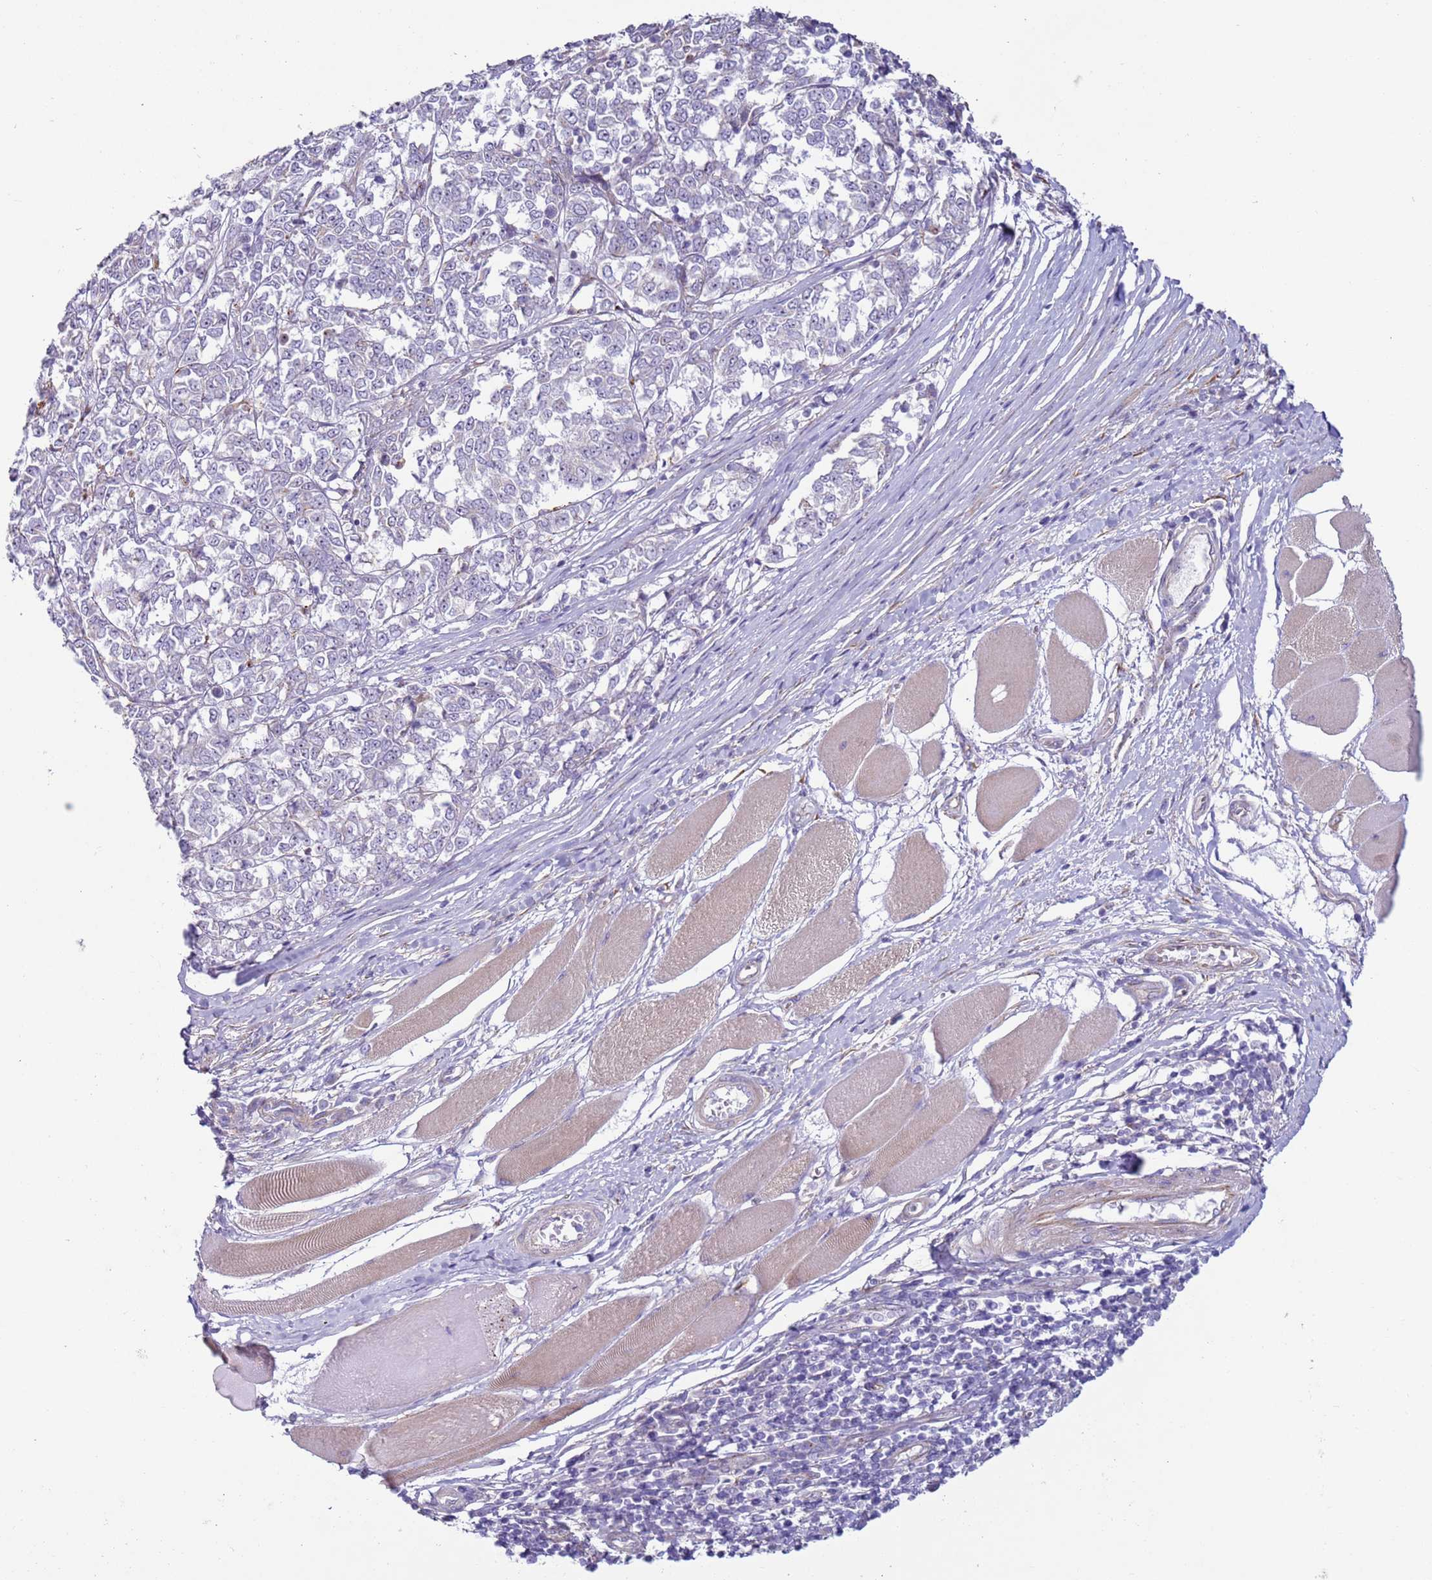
{"staining": {"intensity": "negative", "quantity": "none", "location": "none"}, "tissue": "melanoma", "cell_type": "Tumor cells", "image_type": "cancer", "snomed": [{"axis": "morphology", "description": "Malignant melanoma, NOS"}, {"axis": "topography", "description": "Skin"}], "caption": "Immunohistochemistry (IHC) micrograph of neoplastic tissue: human malignant melanoma stained with DAB shows no significant protein positivity in tumor cells.", "gene": "HEATR1", "patient": {"sex": "female", "age": 72}}